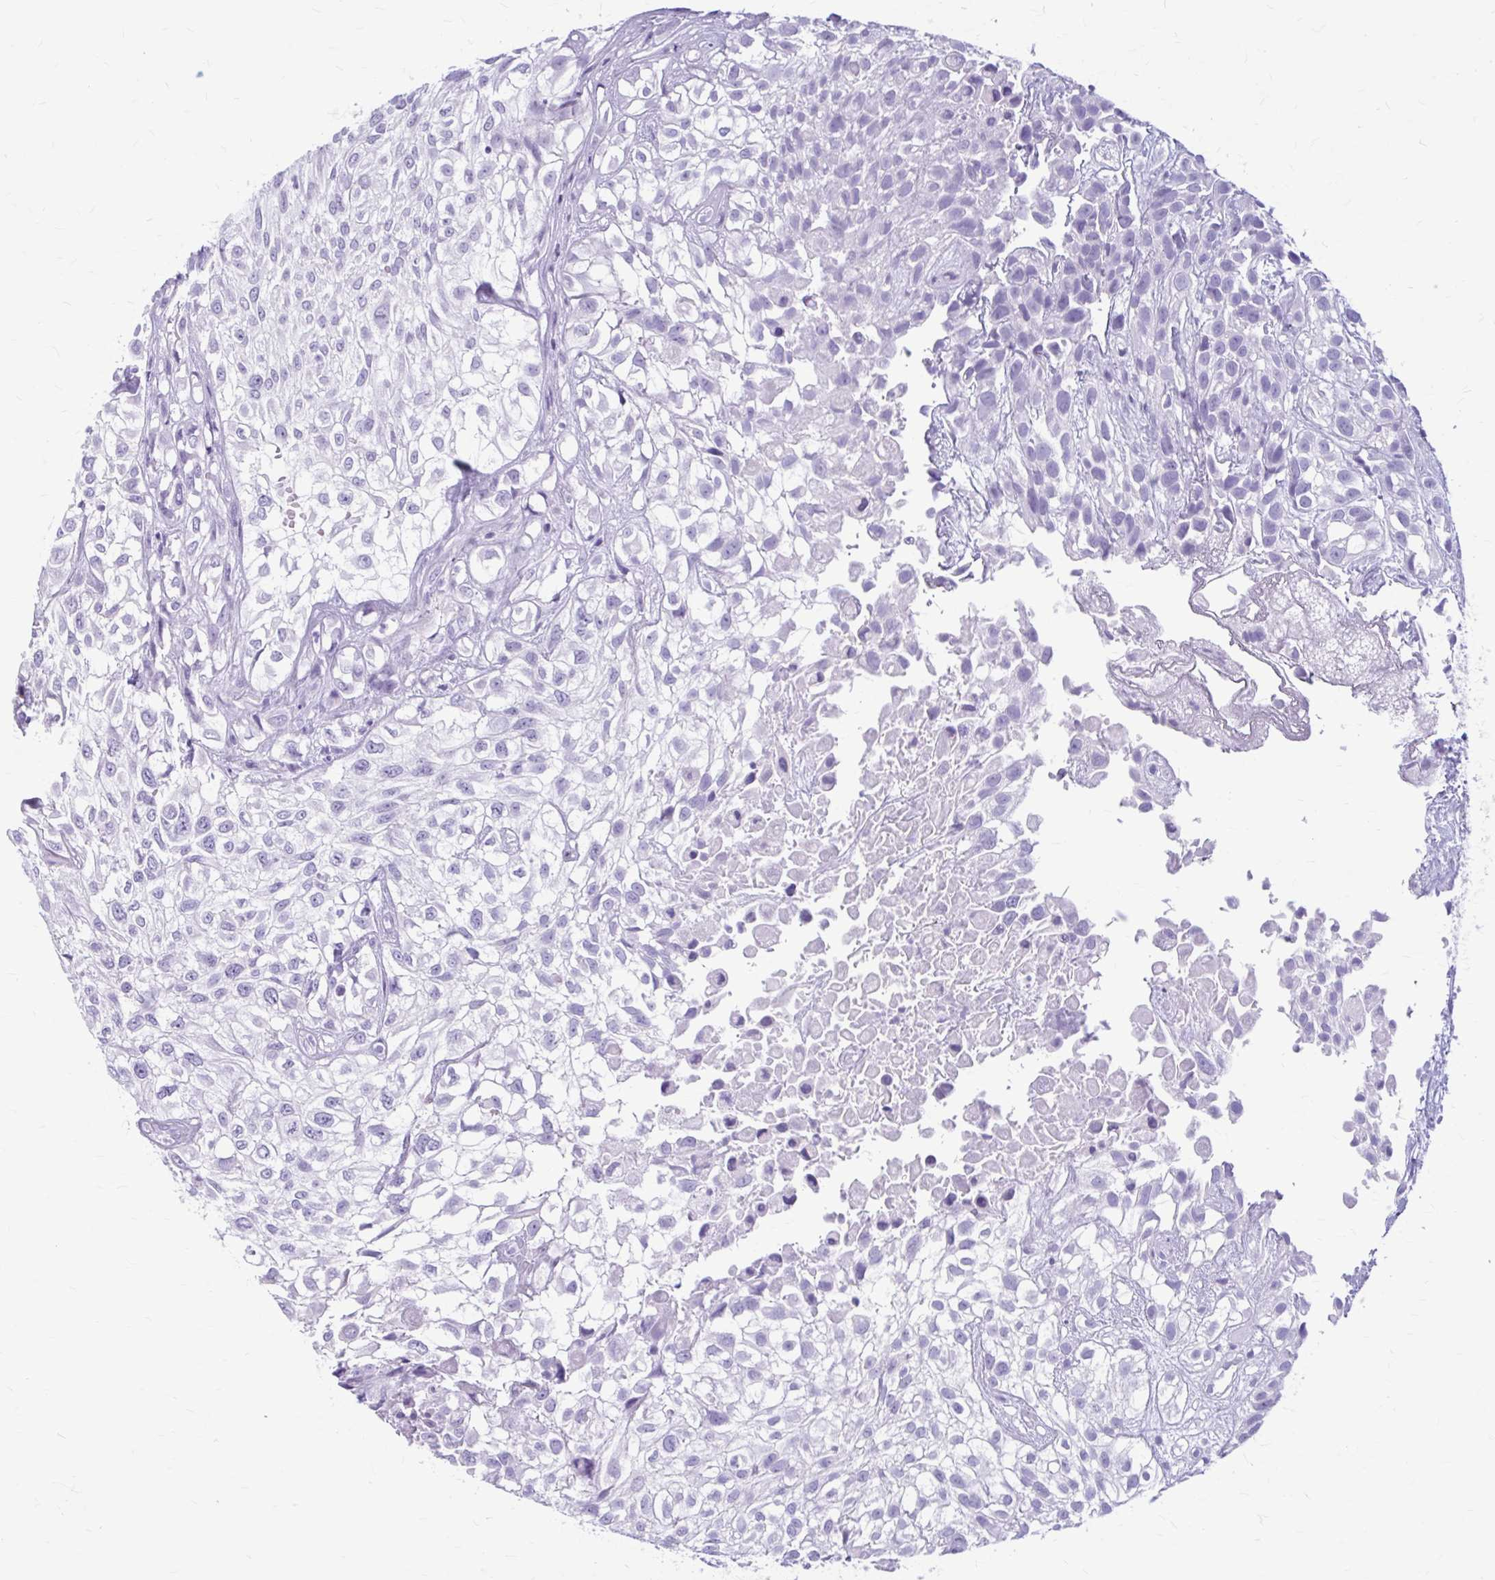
{"staining": {"intensity": "negative", "quantity": "none", "location": "none"}, "tissue": "urothelial cancer", "cell_type": "Tumor cells", "image_type": "cancer", "snomed": [{"axis": "morphology", "description": "Urothelial carcinoma, High grade"}, {"axis": "topography", "description": "Urinary bladder"}], "caption": "A micrograph of human urothelial cancer is negative for staining in tumor cells.", "gene": "KLHDC7A", "patient": {"sex": "male", "age": 56}}